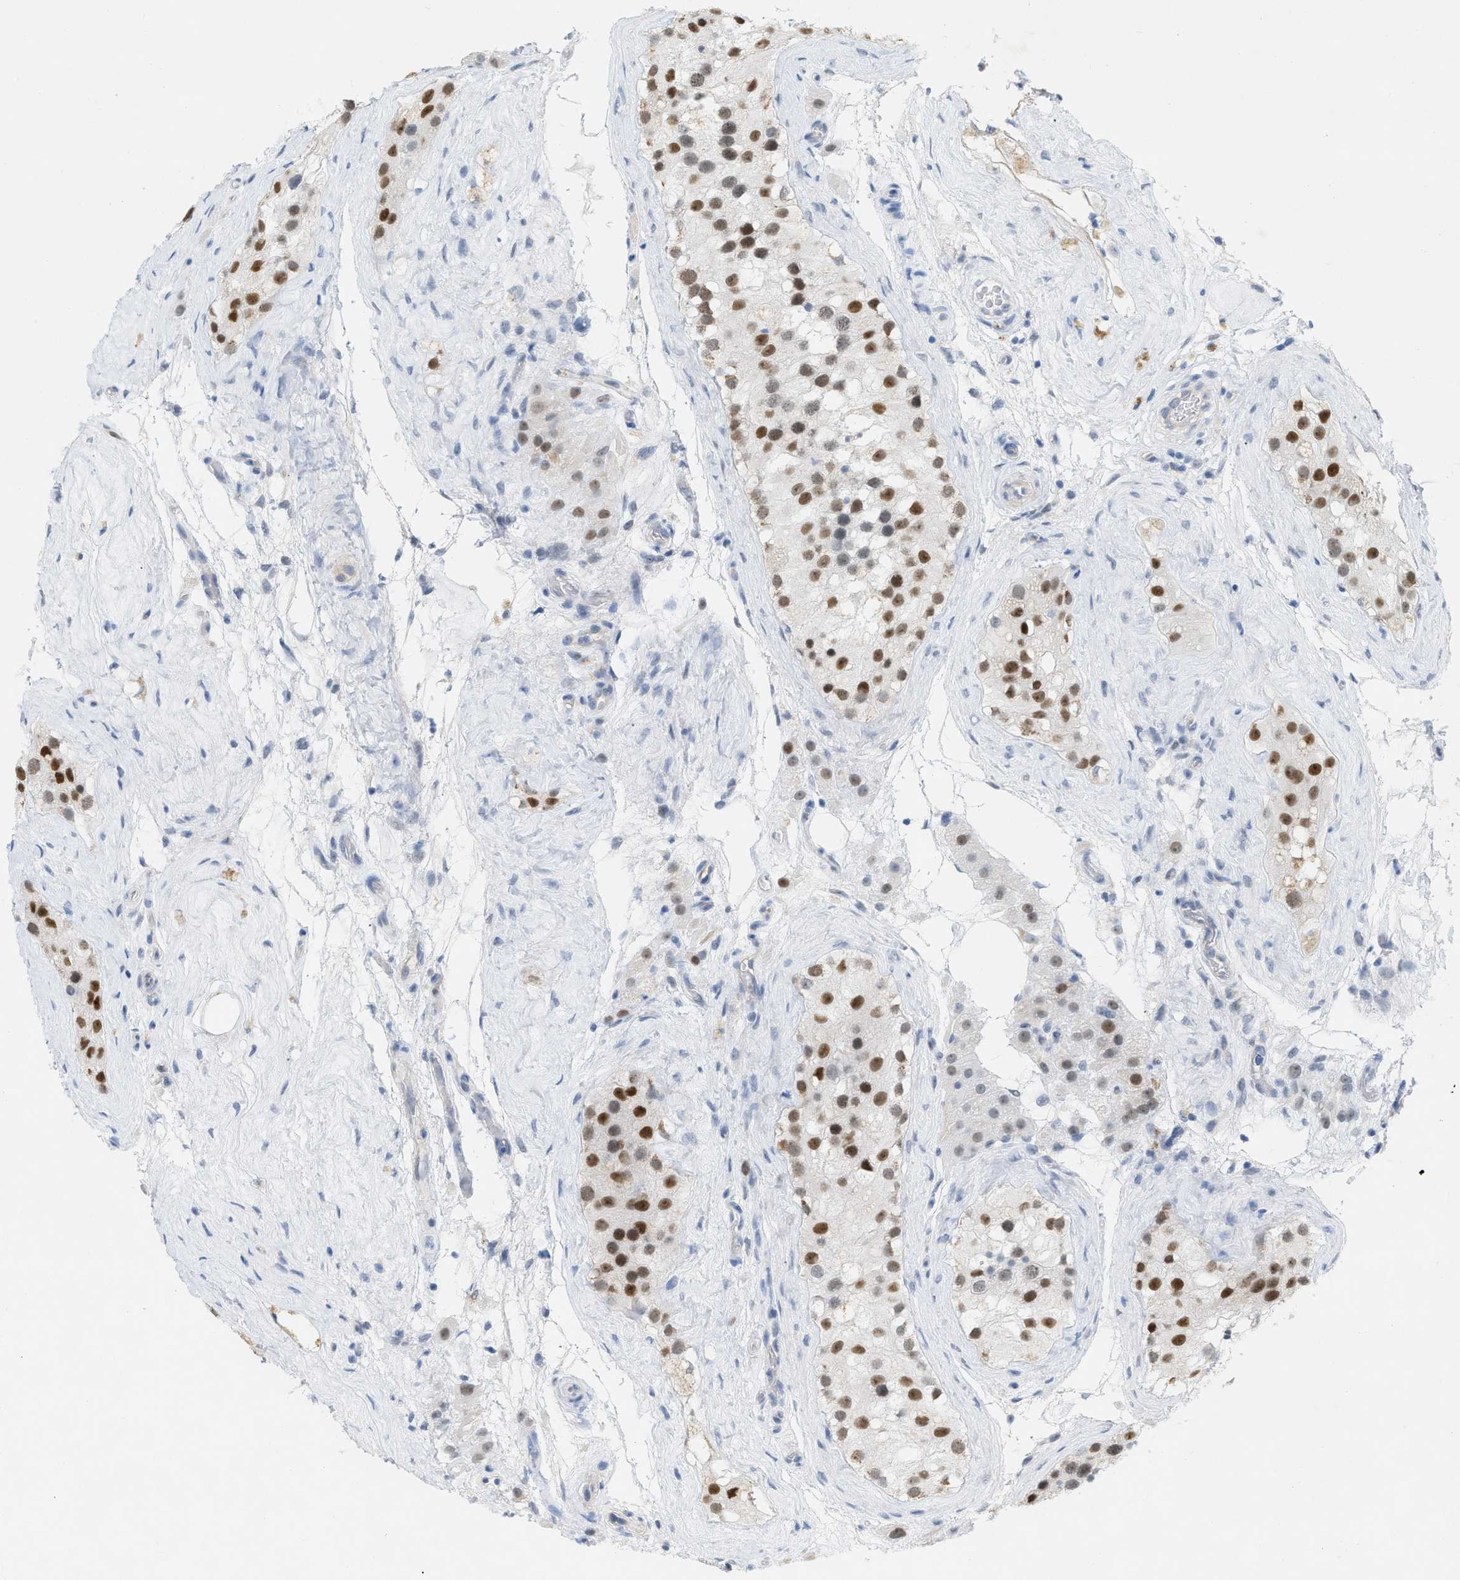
{"staining": {"intensity": "strong", "quantity": "25%-75%", "location": "nuclear"}, "tissue": "testis", "cell_type": "Cells in seminiferous ducts", "image_type": "normal", "snomed": [{"axis": "morphology", "description": "Normal tissue, NOS"}, {"axis": "morphology", "description": "Seminoma, NOS"}, {"axis": "topography", "description": "Testis"}], "caption": "DAB (3,3'-diaminobenzidine) immunohistochemical staining of unremarkable testis demonstrates strong nuclear protein expression in approximately 25%-75% of cells in seminiferous ducts.", "gene": "HLTF", "patient": {"sex": "male", "age": 71}}